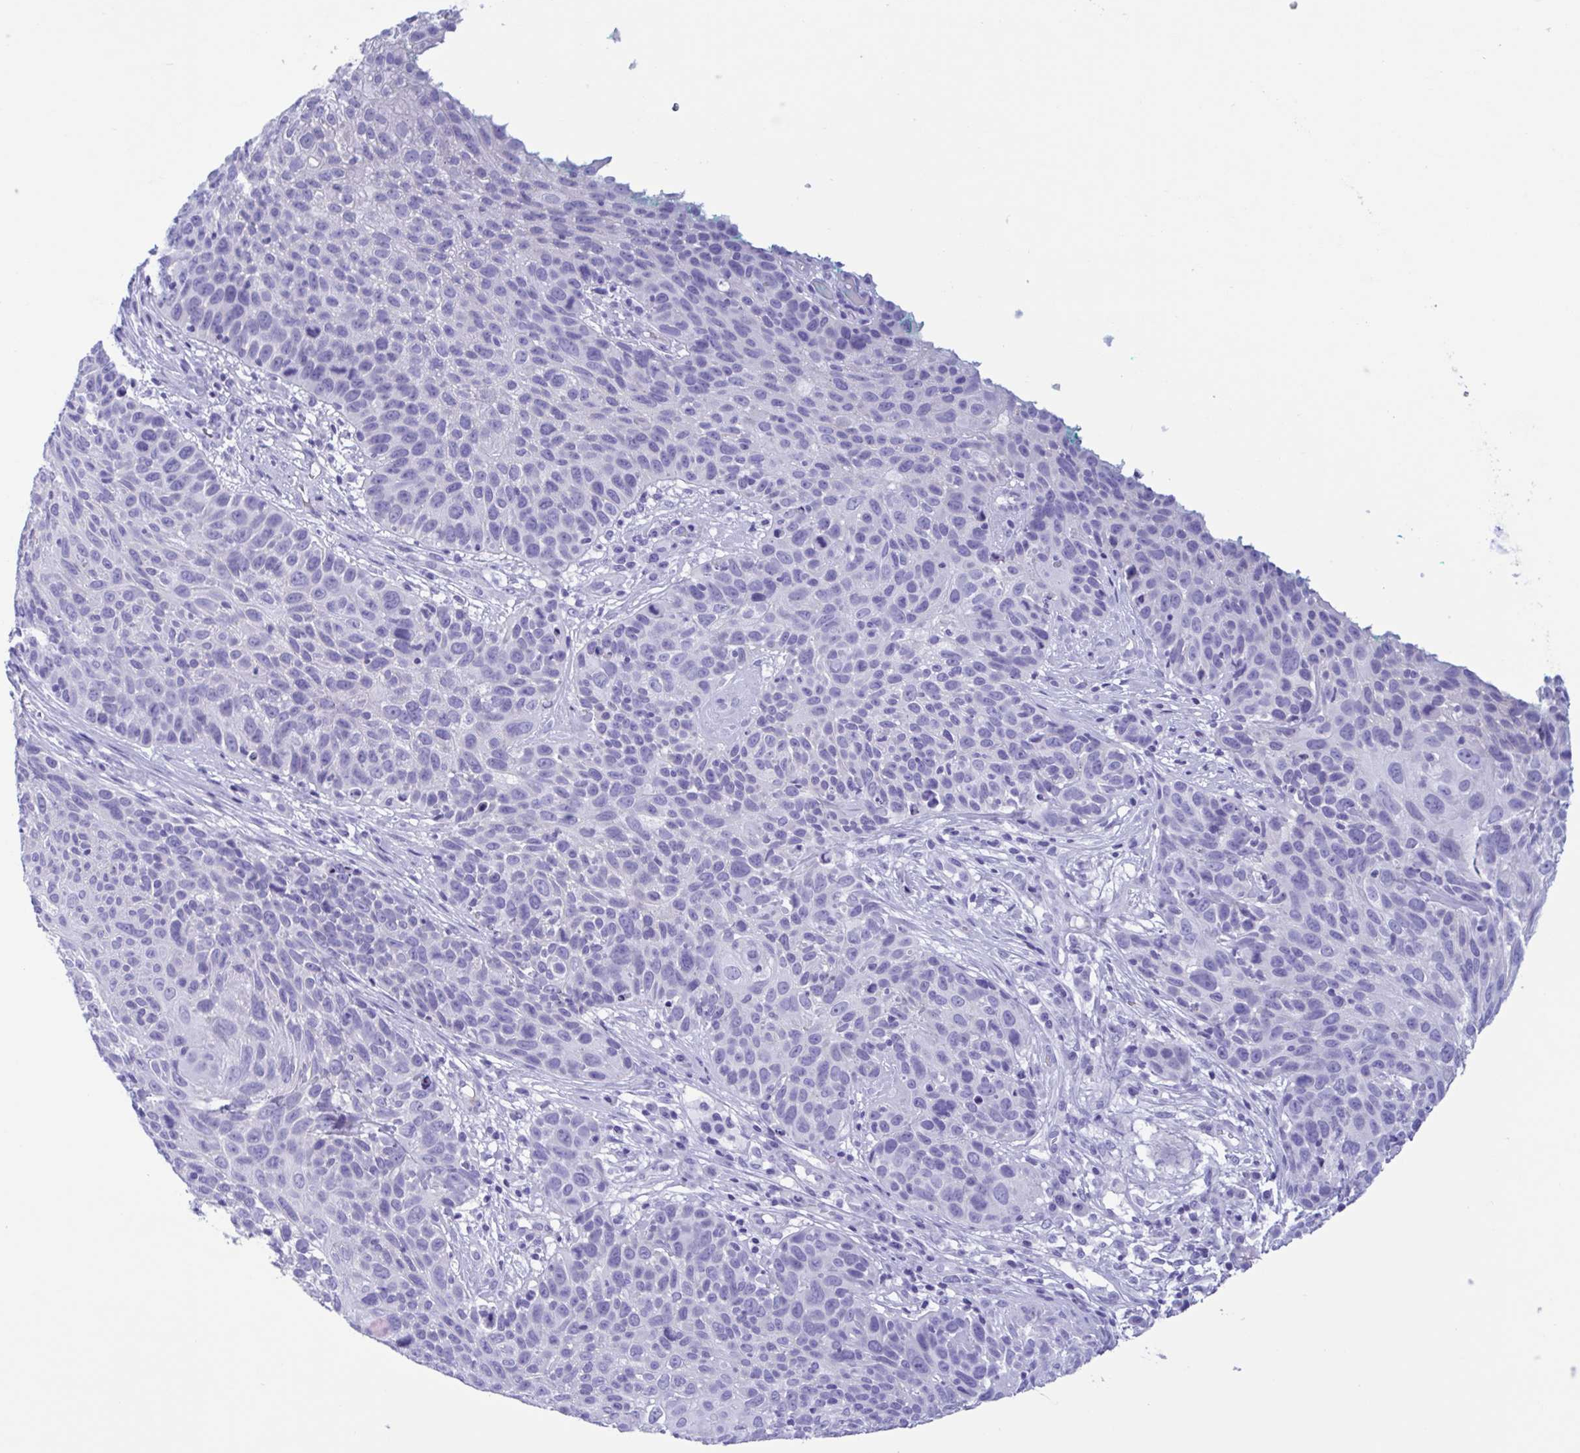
{"staining": {"intensity": "negative", "quantity": "none", "location": "none"}, "tissue": "skin cancer", "cell_type": "Tumor cells", "image_type": "cancer", "snomed": [{"axis": "morphology", "description": "Squamous cell carcinoma, NOS"}, {"axis": "topography", "description": "Skin"}], "caption": "Protein analysis of skin squamous cell carcinoma shows no significant staining in tumor cells.", "gene": "TSPY2", "patient": {"sex": "male", "age": 92}}